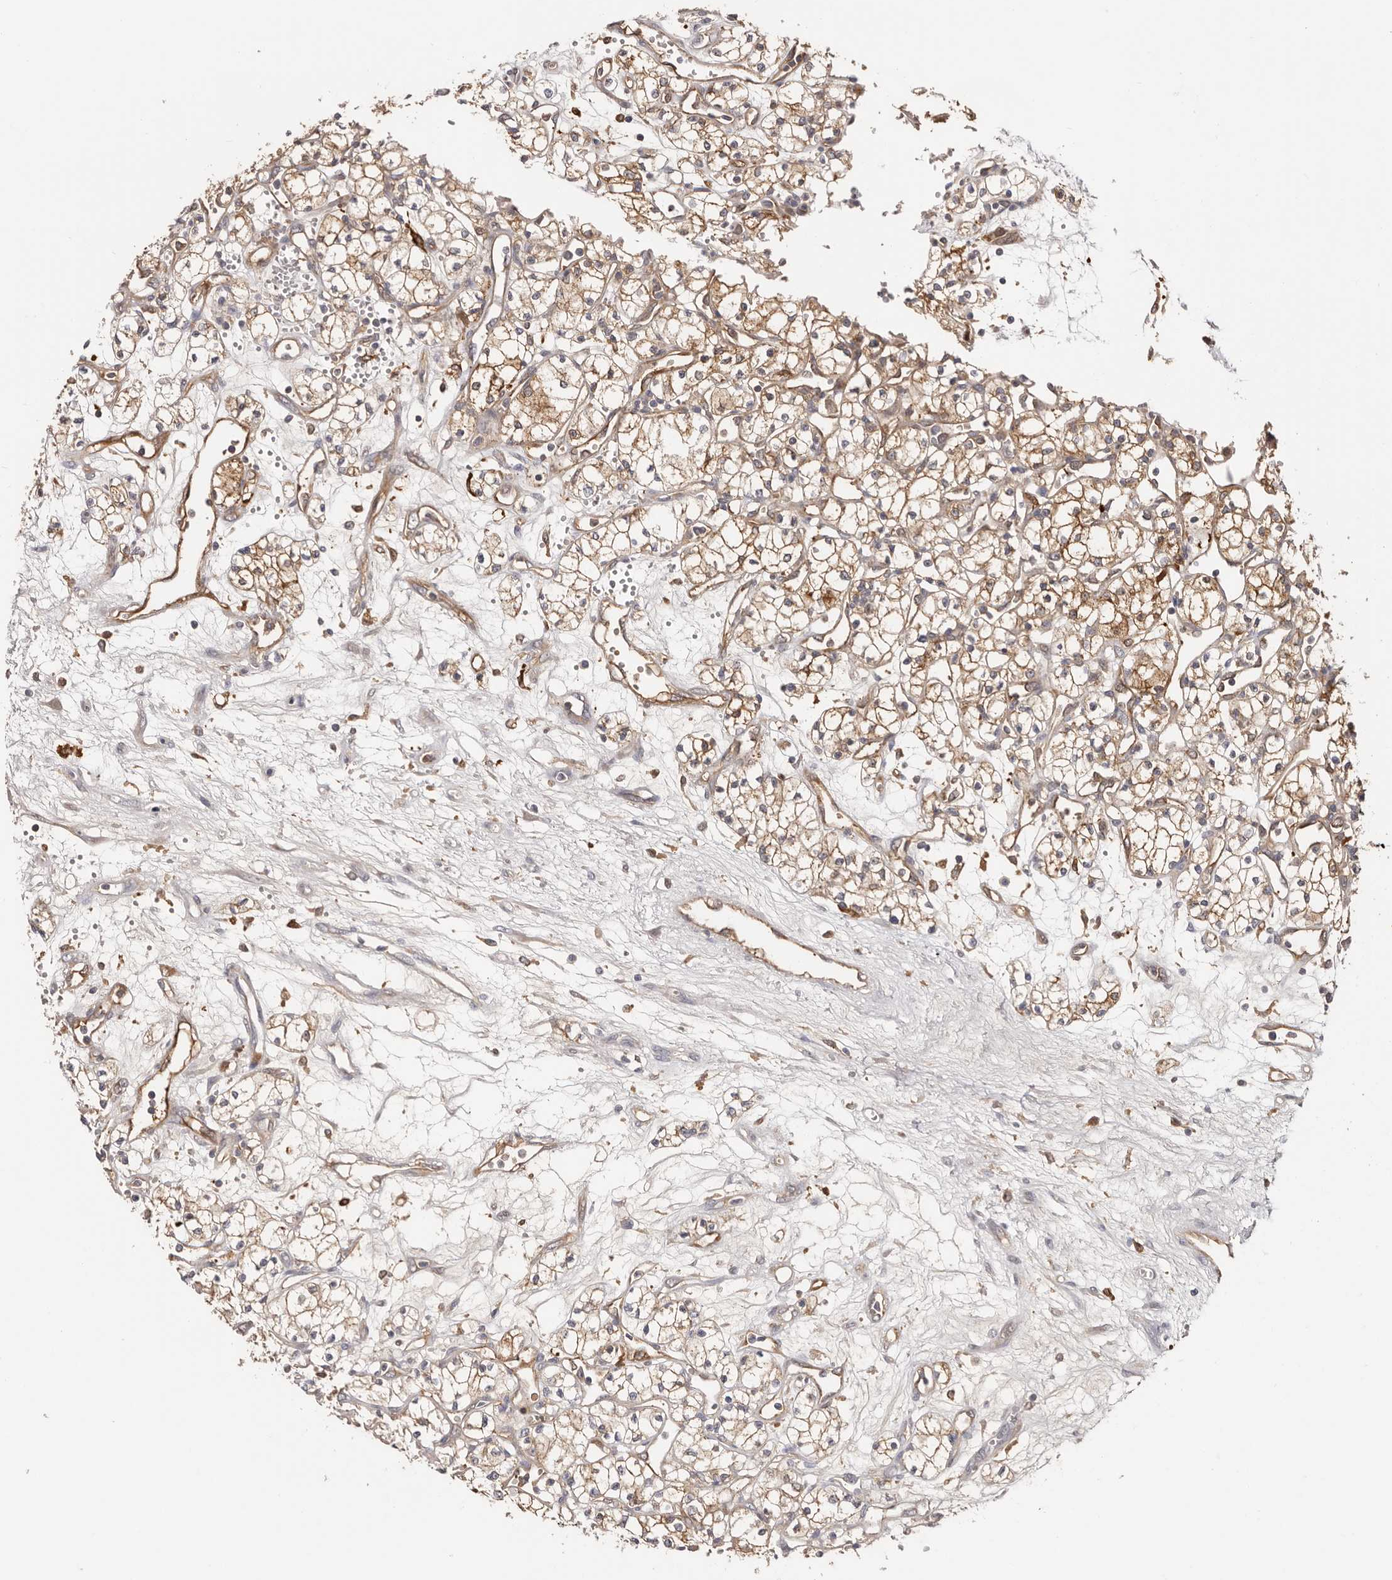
{"staining": {"intensity": "moderate", "quantity": ">75%", "location": "cytoplasmic/membranous"}, "tissue": "renal cancer", "cell_type": "Tumor cells", "image_type": "cancer", "snomed": [{"axis": "morphology", "description": "Adenocarcinoma, NOS"}, {"axis": "topography", "description": "Kidney"}], "caption": "Approximately >75% of tumor cells in human renal cancer (adenocarcinoma) reveal moderate cytoplasmic/membranous protein expression as visualized by brown immunohistochemical staining.", "gene": "LAP3", "patient": {"sex": "male", "age": 59}}